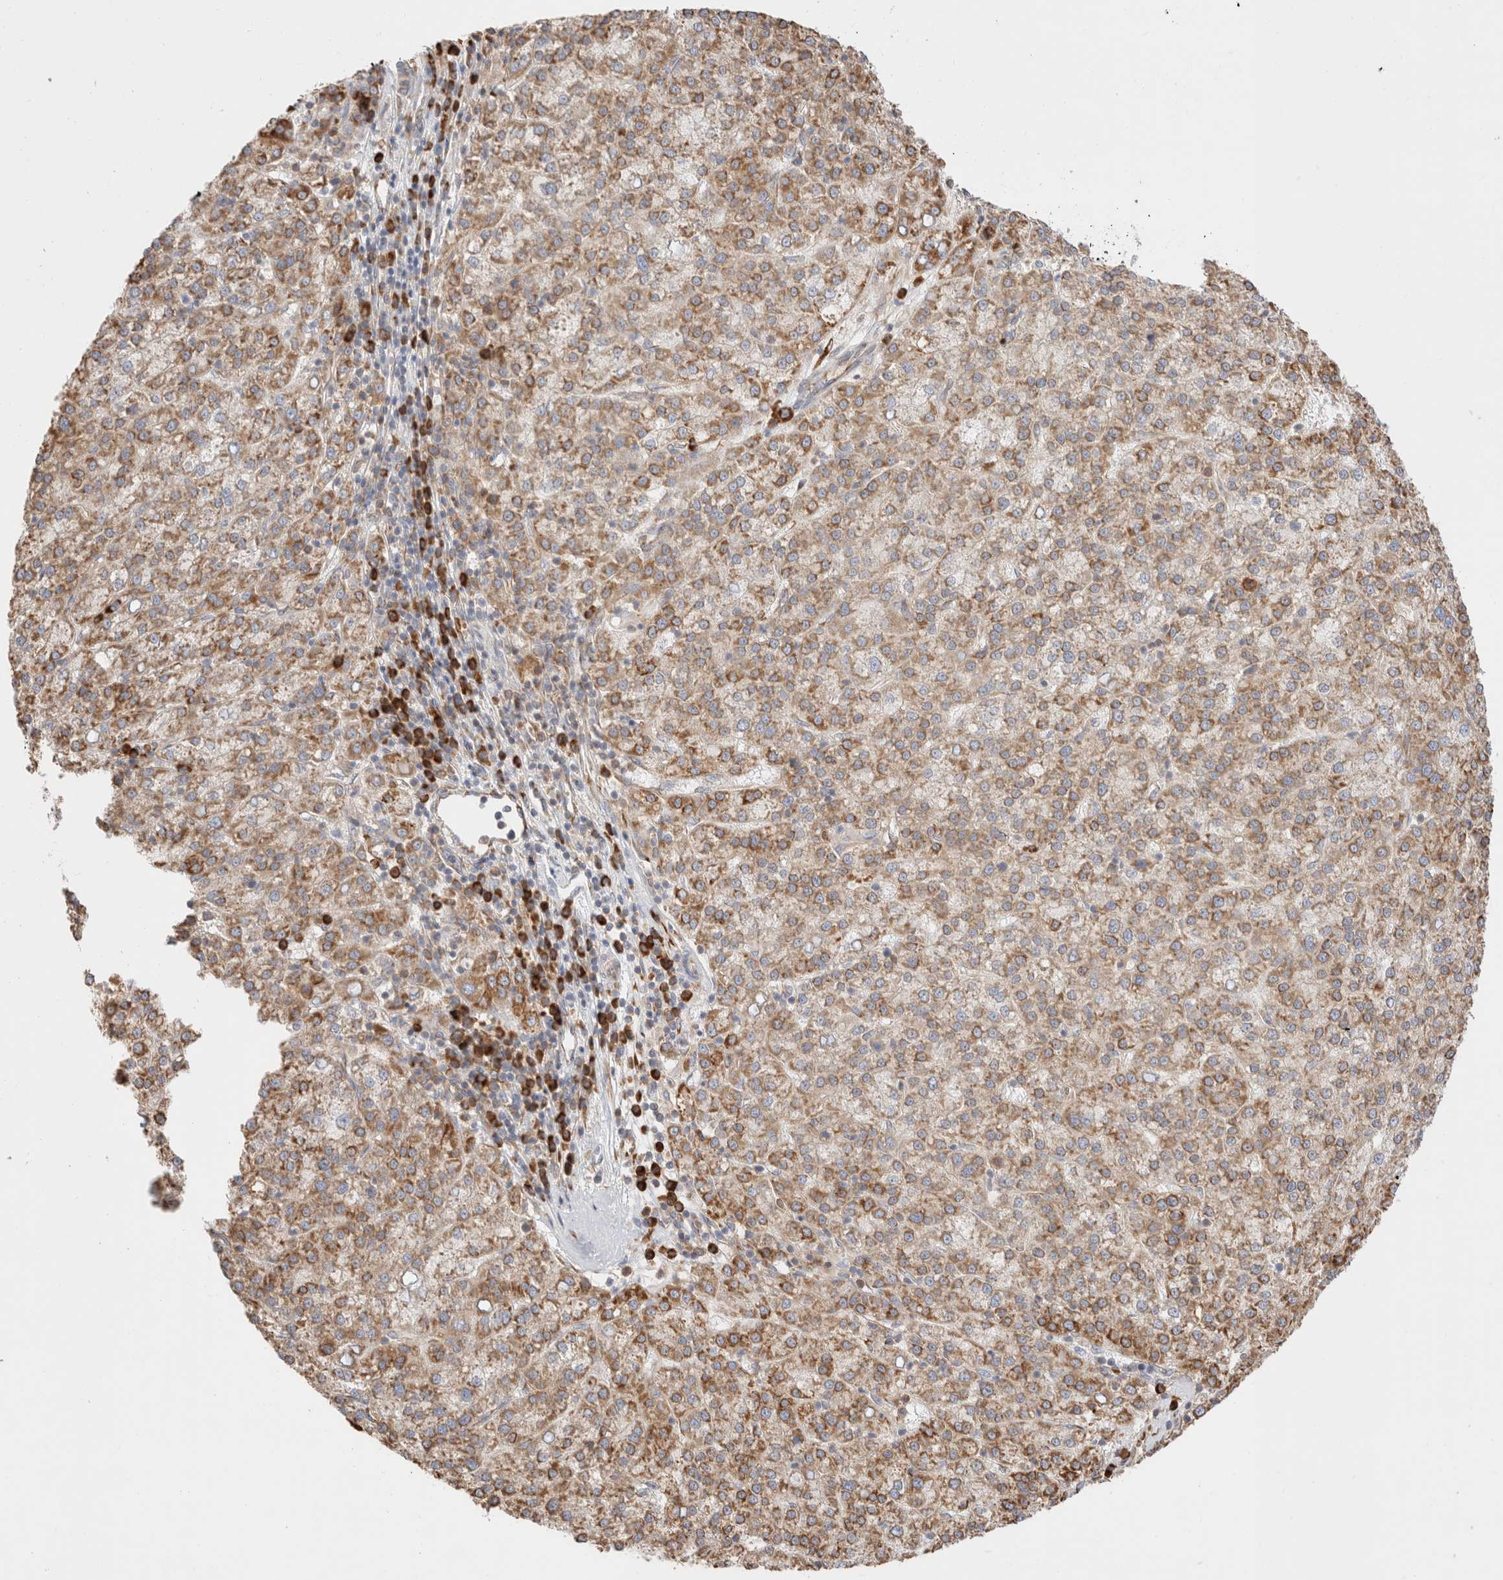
{"staining": {"intensity": "moderate", "quantity": ">75%", "location": "cytoplasmic/membranous"}, "tissue": "liver cancer", "cell_type": "Tumor cells", "image_type": "cancer", "snomed": [{"axis": "morphology", "description": "Carcinoma, Hepatocellular, NOS"}, {"axis": "topography", "description": "Liver"}], "caption": "Approximately >75% of tumor cells in human hepatocellular carcinoma (liver) exhibit moderate cytoplasmic/membranous protein positivity as visualized by brown immunohistochemical staining.", "gene": "ZC2HC1A", "patient": {"sex": "female", "age": 58}}